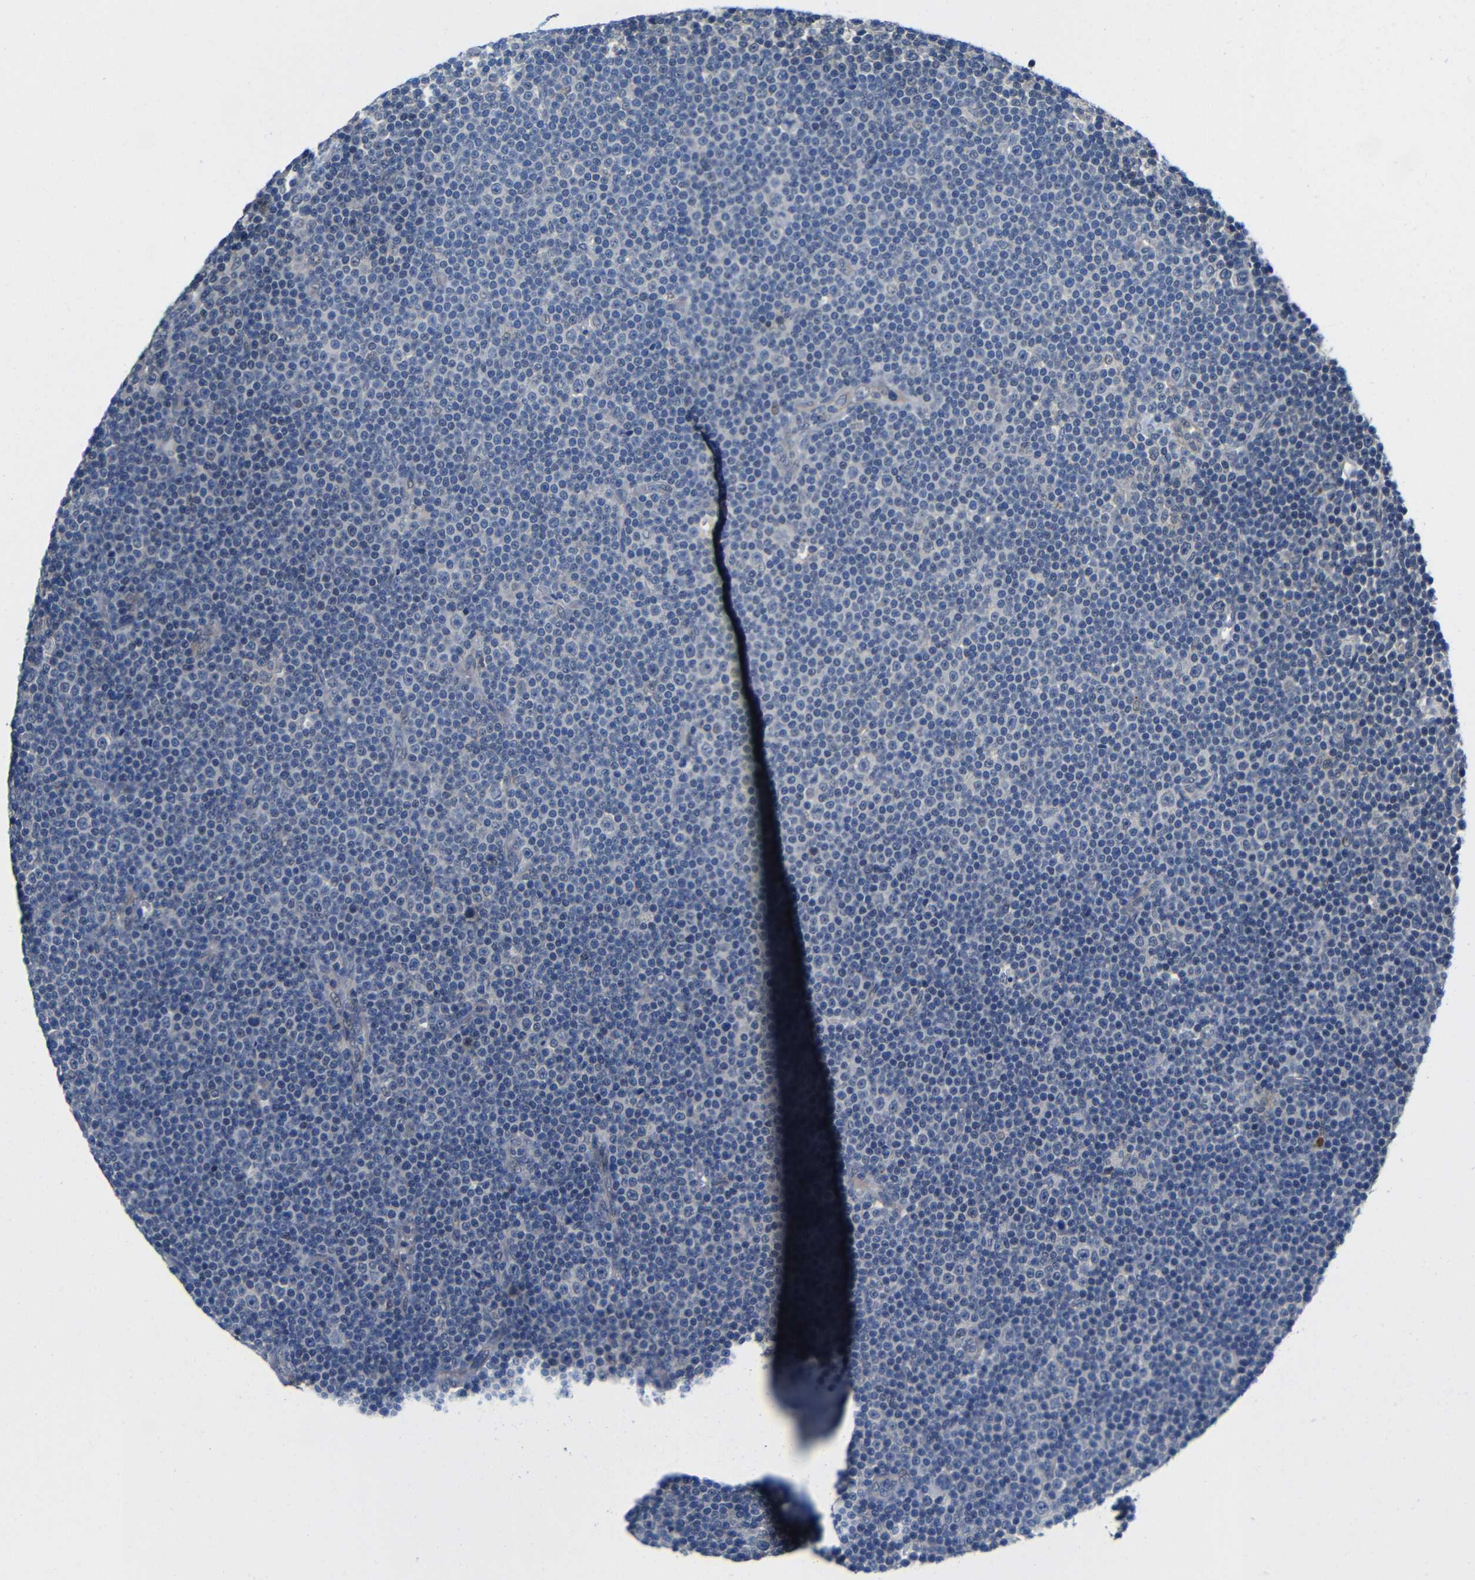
{"staining": {"intensity": "negative", "quantity": "none", "location": "none"}, "tissue": "lymphoma", "cell_type": "Tumor cells", "image_type": "cancer", "snomed": [{"axis": "morphology", "description": "Malignant lymphoma, non-Hodgkin's type, Low grade"}, {"axis": "topography", "description": "Lymph node"}], "caption": "DAB (3,3'-diaminobenzidine) immunohistochemical staining of lymphoma demonstrates no significant expression in tumor cells. The staining was performed using DAB to visualize the protein expression in brown, while the nuclei were stained in blue with hematoxylin (Magnification: 20x).", "gene": "ZNF90", "patient": {"sex": "female", "age": 67}}